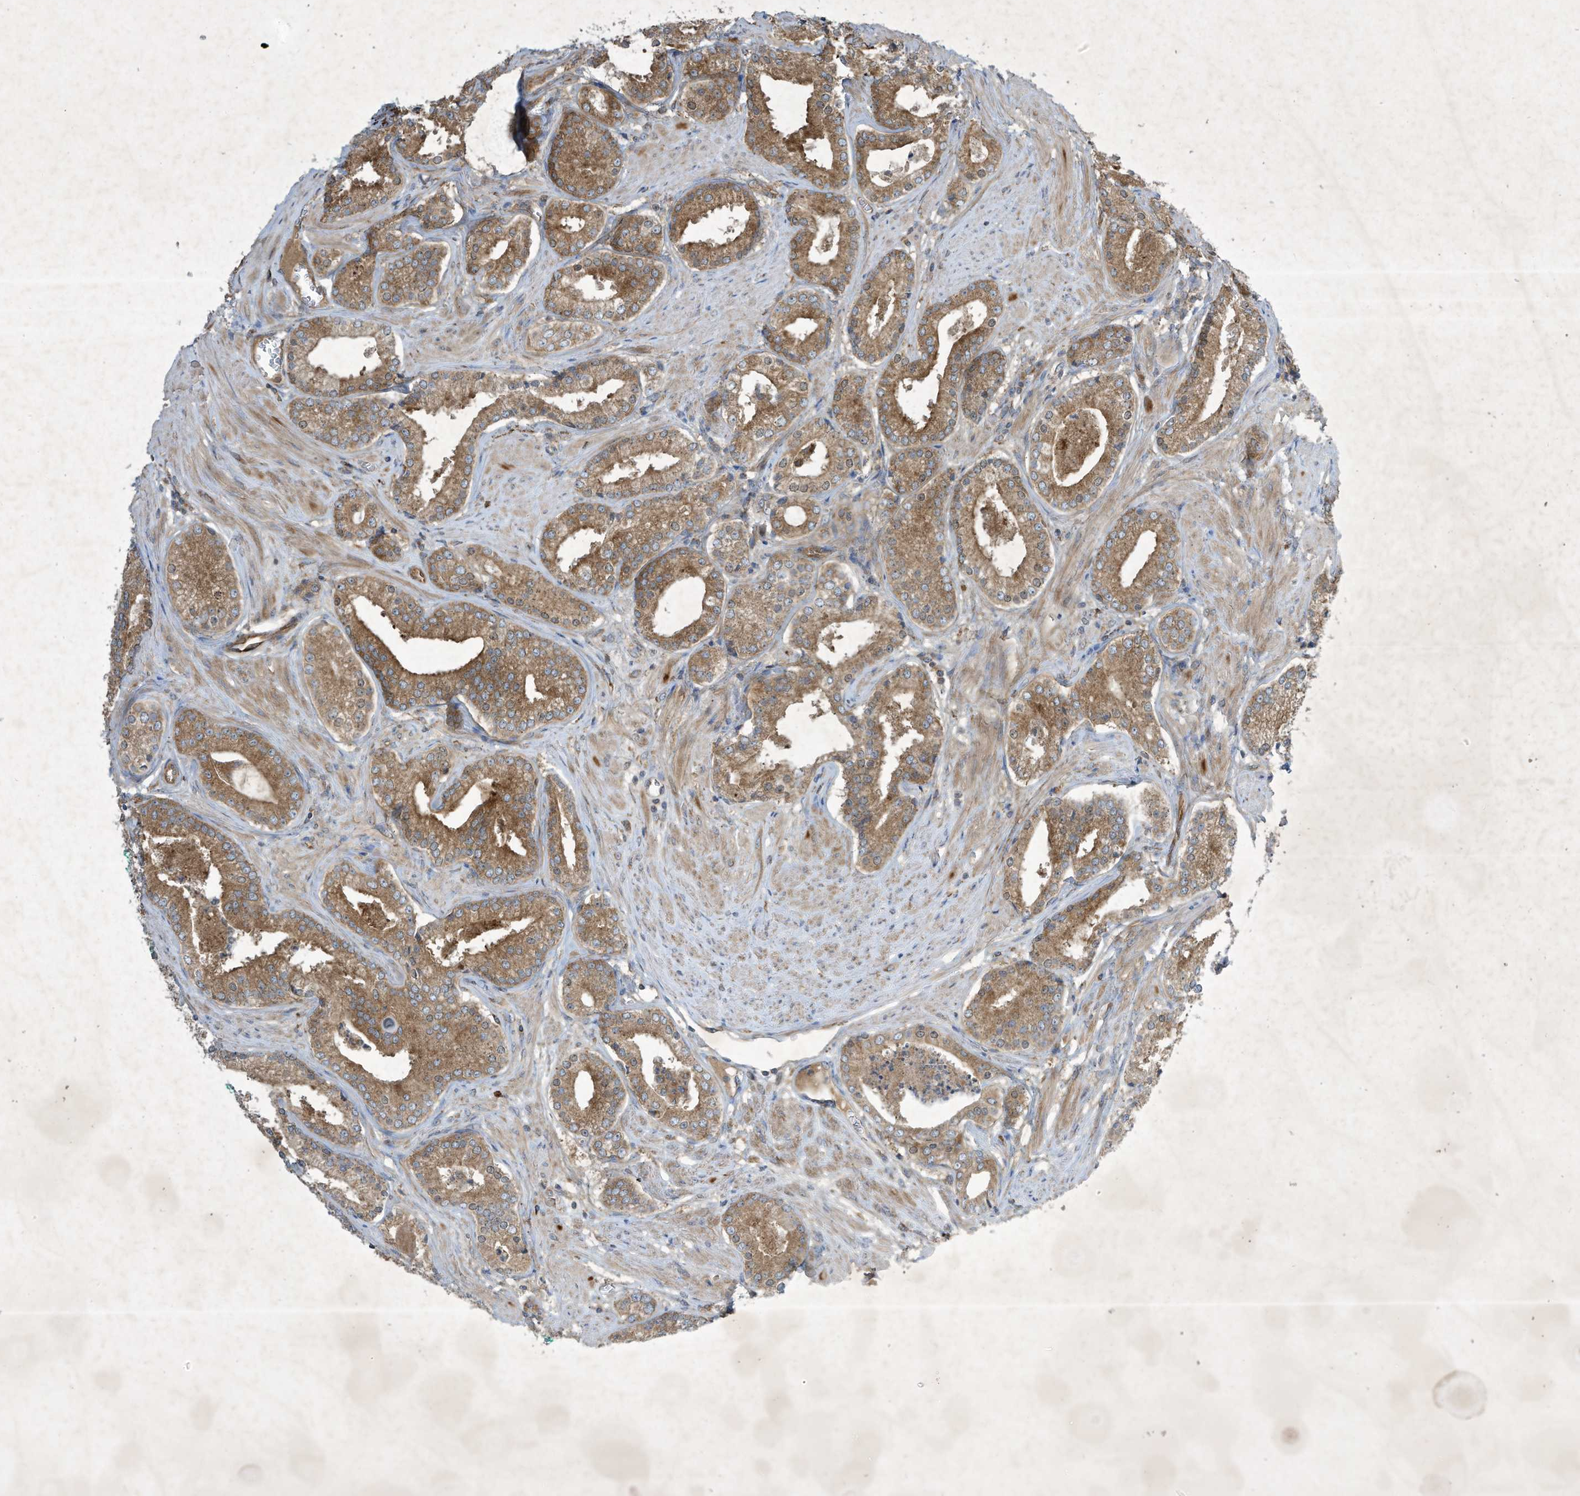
{"staining": {"intensity": "moderate", "quantity": ">75%", "location": "cytoplasmic/membranous"}, "tissue": "prostate cancer", "cell_type": "Tumor cells", "image_type": "cancer", "snomed": [{"axis": "morphology", "description": "Adenocarcinoma, Low grade"}, {"axis": "topography", "description": "Prostate"}], "caption": "The micrograph shows a brown stain indicating the presence of a protein in the cytoplasmic/membranous of tumor cells in adenocarcinoma (low-grade) (prostate).", "gene": "SYNJ2", "patient": {"sex": "male", "age": 54}}